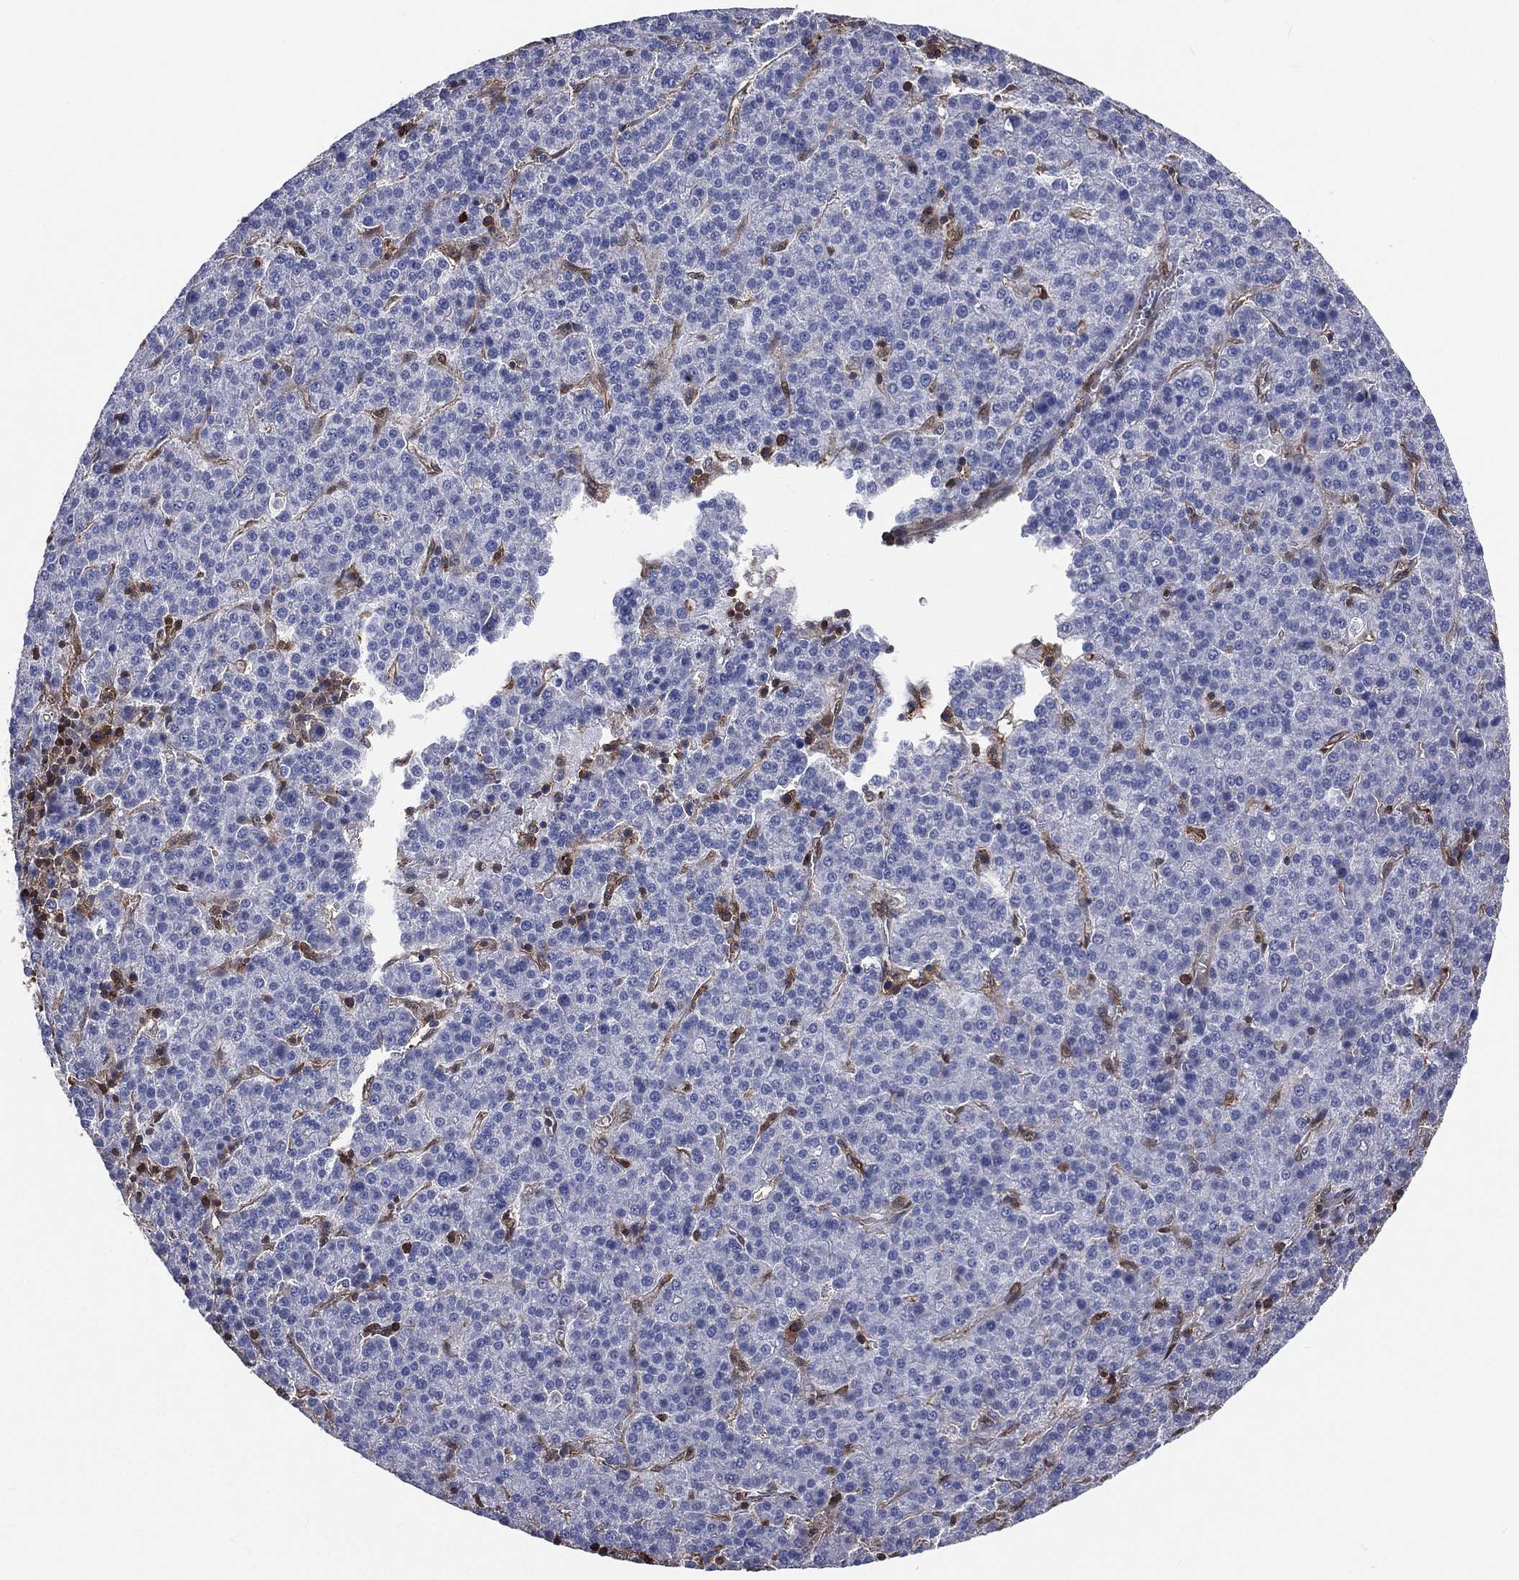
{"staining": {"intensity": "negative", "quantity": "none", "location": "none"}, "tissue": "liver cancer", "cell_type": "Tumor cells", "image_type": "cancer", "snomed": [{"axis": "morphology", "description": "Carcinoma, Hepatocellular, NOS"}, {"axis": "topography", "description": "Liver"}], "caption": "Tumor cells show no significant protein positivity in hepatocellular carcinoma (liver). Brightfield microscopy of IHC stained with DAB (brown) and hematoxylin (blue), captured at high magnification.", "gene": "TBC1D2", "patient": {"sex": "female", "age": 58}}